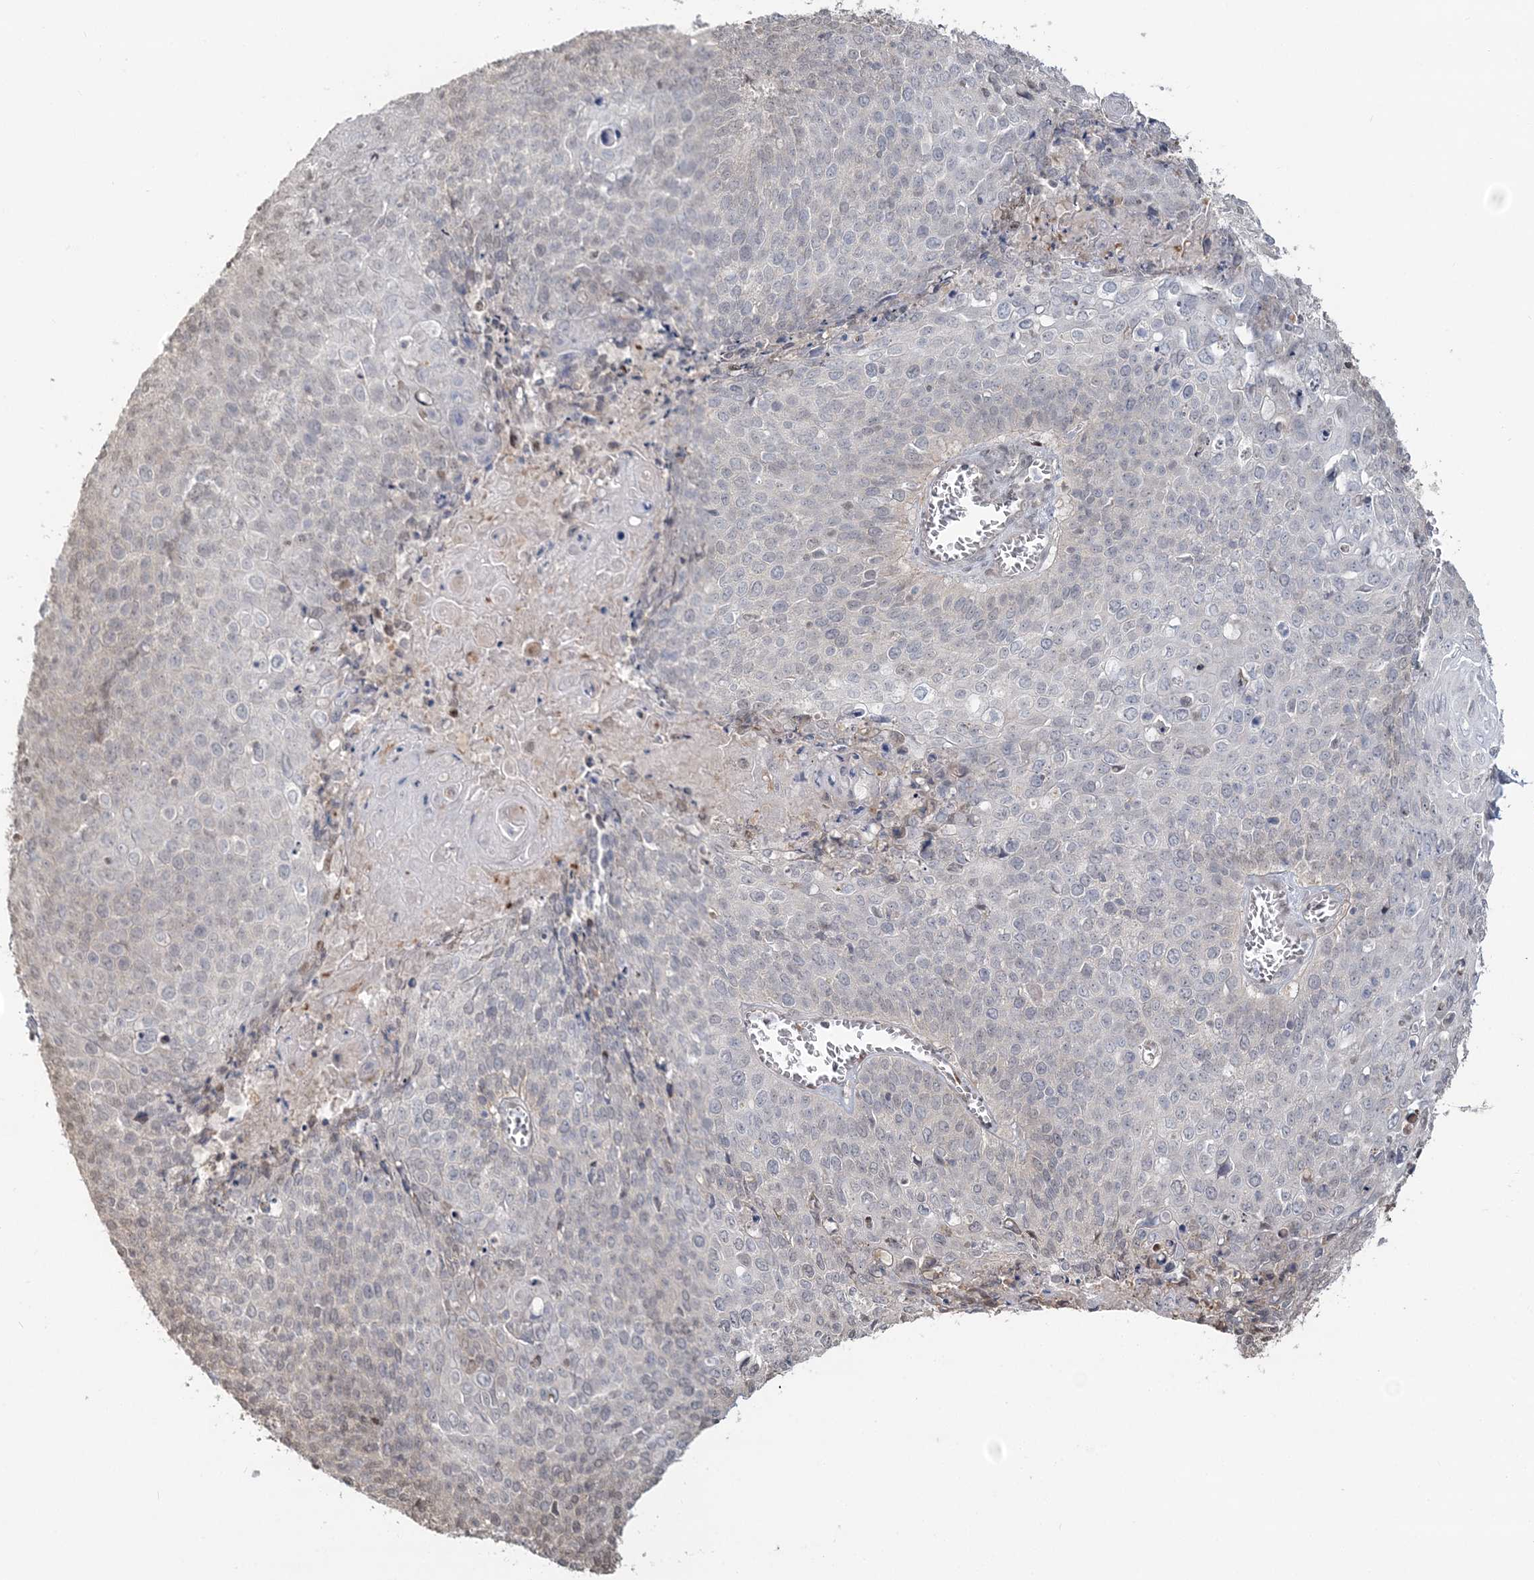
{"staining": {"intensity": "negative", "quantity": "none", "location": "none"}, "tissue": "cervical cancer", "cell_type": "Tumor cells", "image_type": "cancer", "snomed": [{"axis": "morphology", "description": "Squamous cell carcinoma, NOS"}, {"axis": "topography", "description": "Cervix"}], "caption": "An immunohistochemistry (IHC) histopathology image of cervical cancer is shown. There is no staining in tumor cells of cervical cancer.", "gene": "SUMO2", "patient": {"sex": "female", "age": 39}}